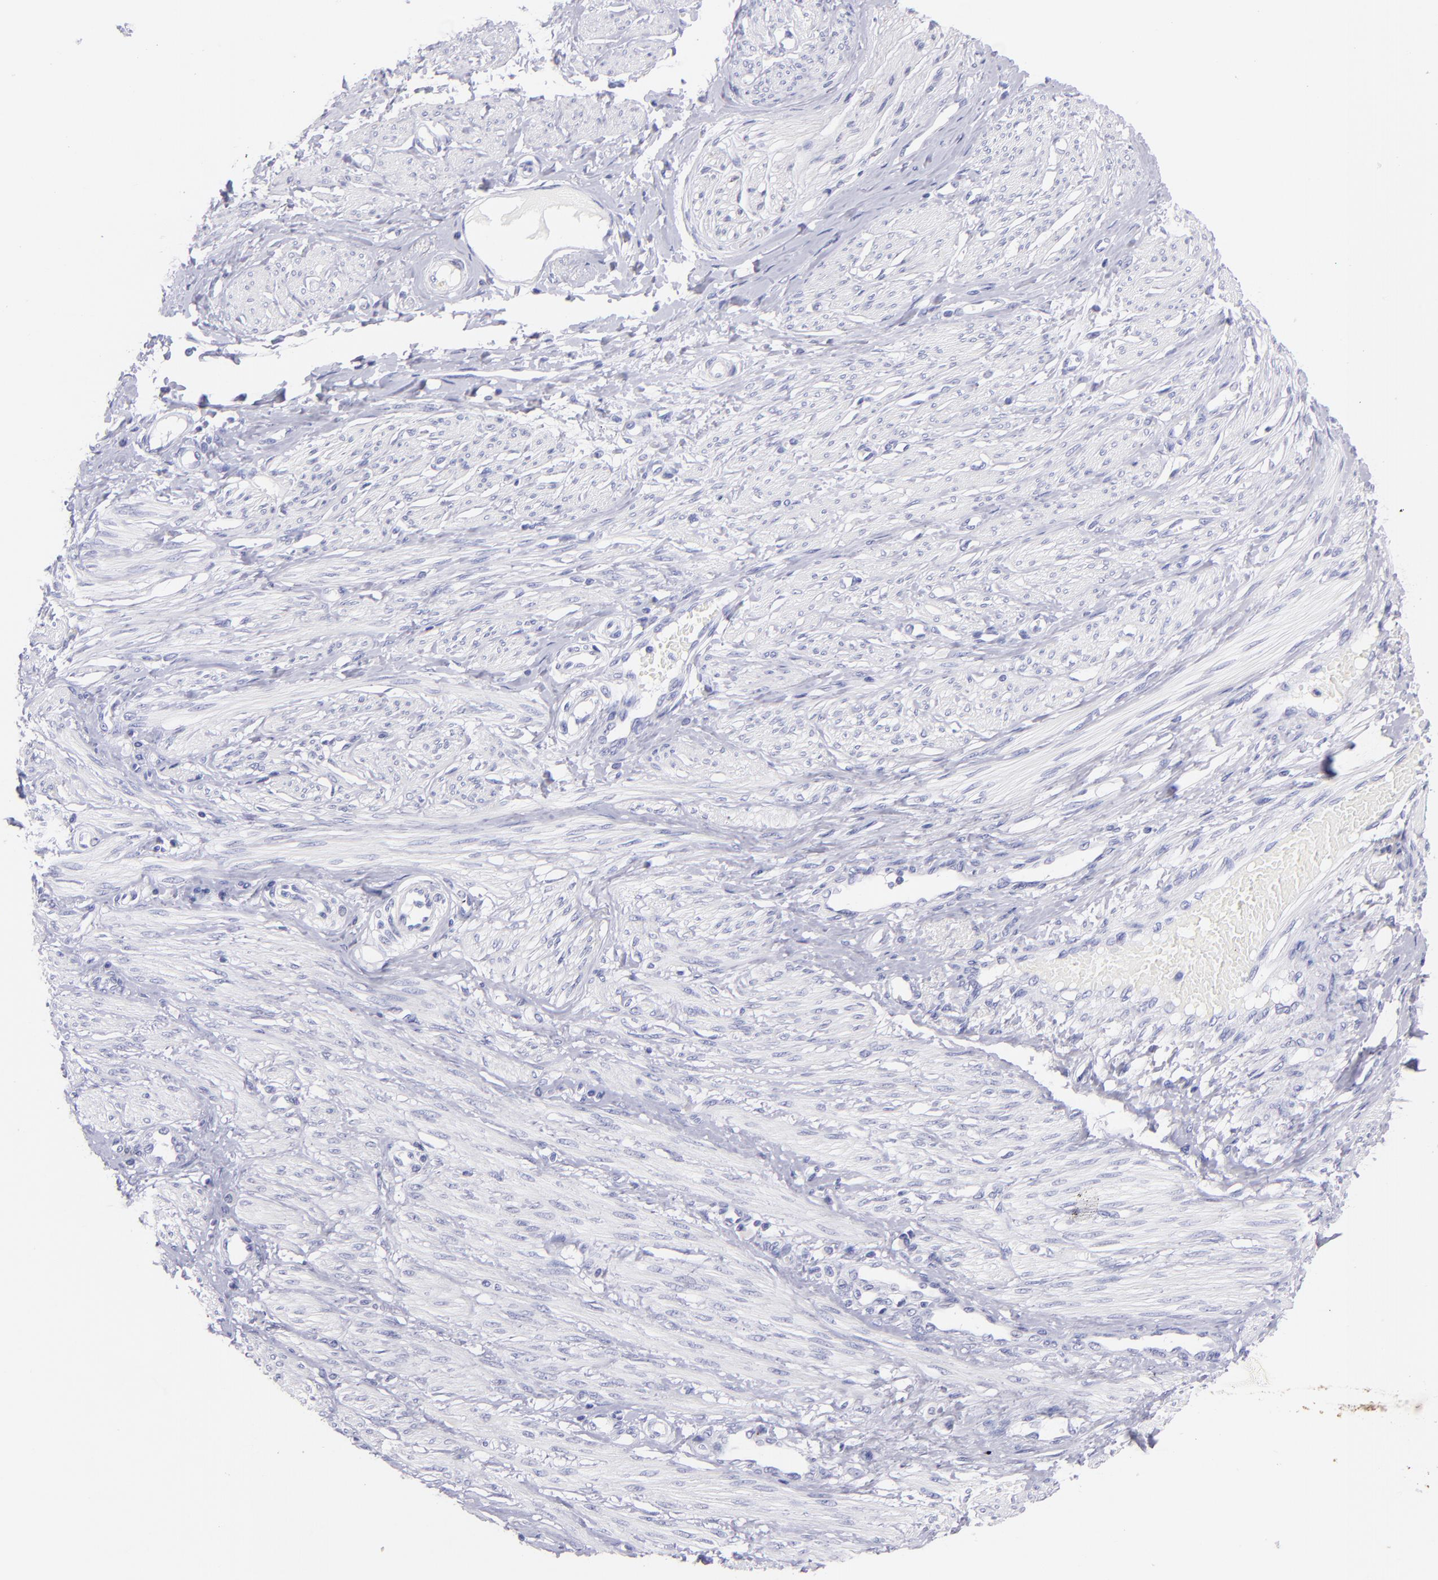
{"staining": {"intensity": "negative", "quantity": "none", "location": "none"}, "tissue": "smooth muscle", "cell_type": "Smooth muscle cells", "image_type": "normal", "snomed": [{"axis": "morphology", "description": "Normal tissue, NOS"}, {"axis": "topography", "description": "Smooth muscle"}, {"axis": "topography", "description": "Uterus"}], "caption": "IHC photomicrograph of normal smooth muscle: human smooth muscle stained with DAB displays no significant protein staining in smooth muscle cells.", "gene": "CNP", "patient": {"sex": "female", "age": 39}}